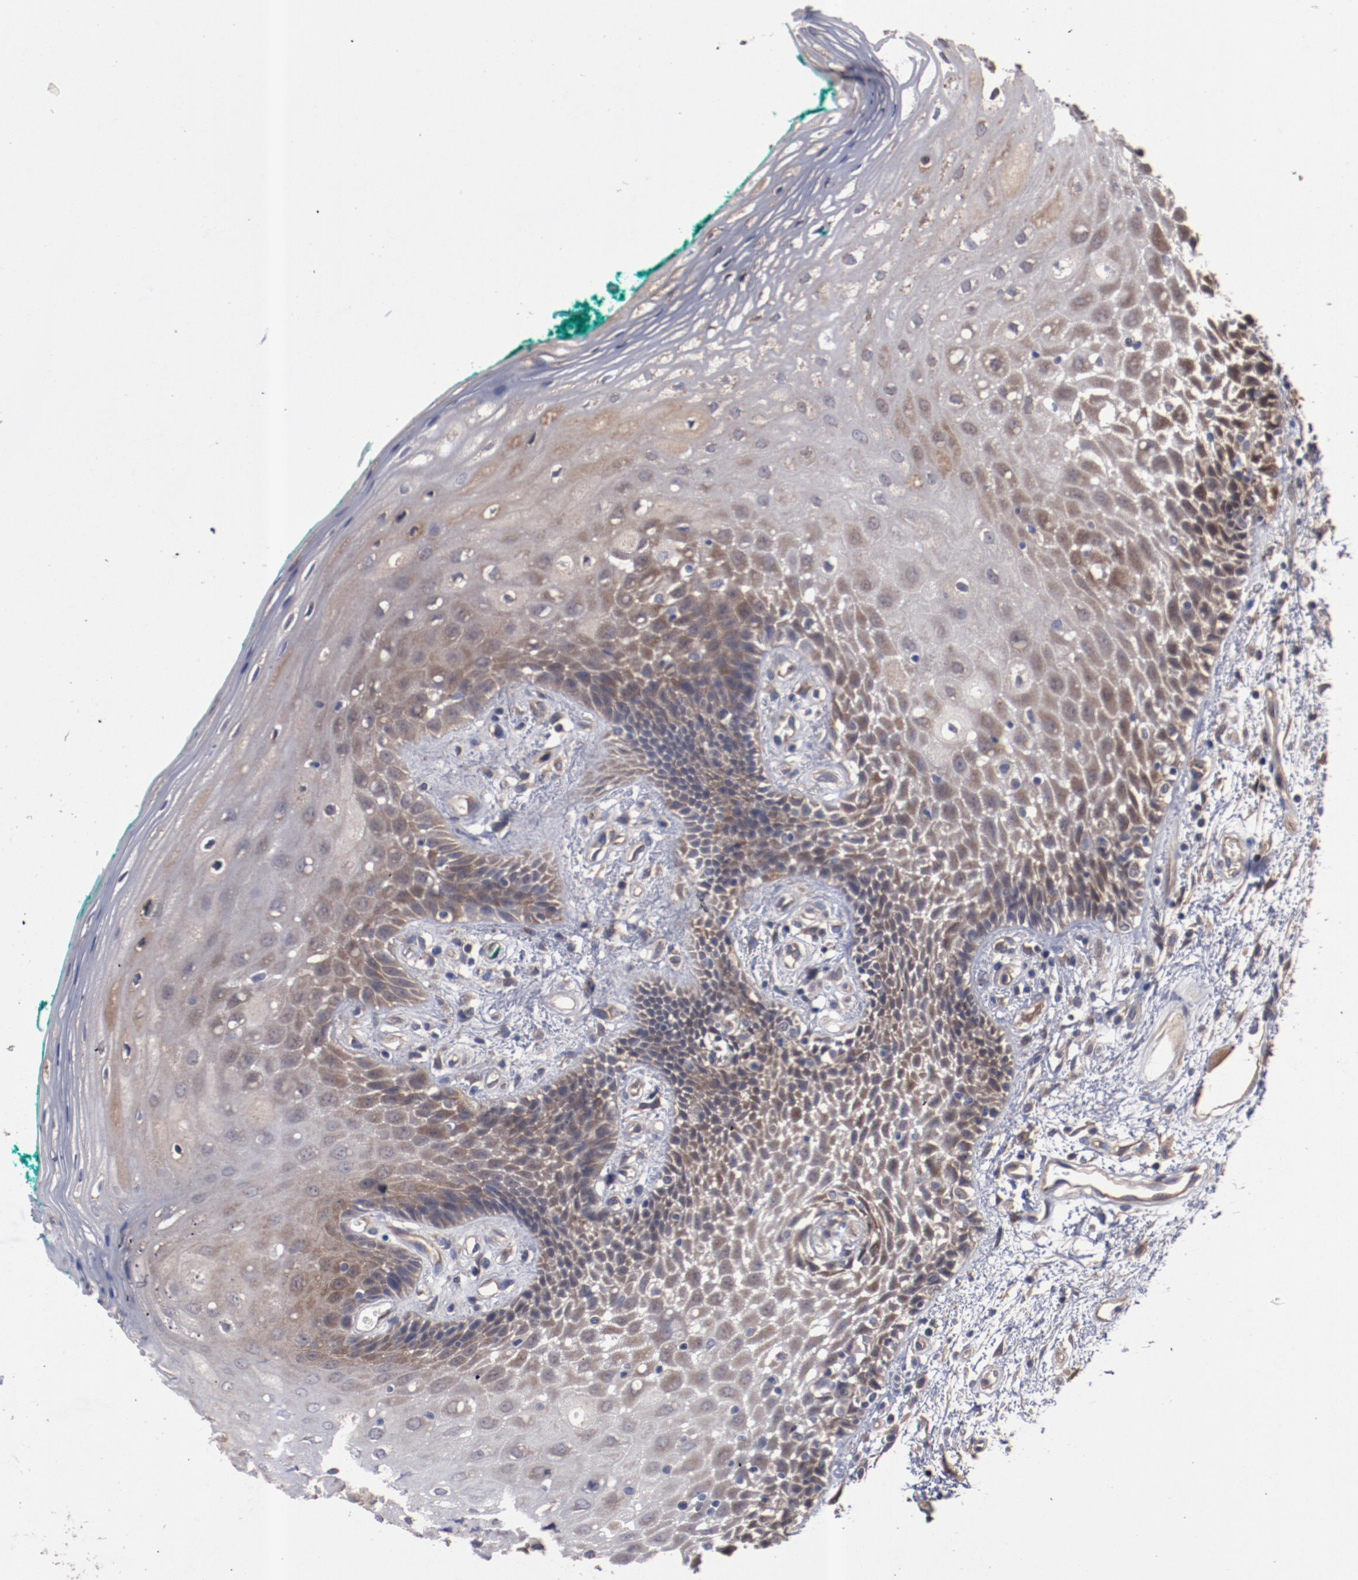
{"staining": {"intensity": "weak", "quantity": "<25%", "location": "cytoplasmic/membranous"}, "tissue": "oral mucosa", "cell_type": "Squamous epithelial cells", "image_type": "normal", "snomed": [{"axis": "morphology", "description": "Normal tissue, NOS"}, {"axis": "morphology", "description": "Squamous cell carcinoma, NOS"}, {"axis": "topography", "description": "Skeletal muscle"}, {"axis": "topography", "description": "Oral tissue"}, {"axis": "topography", "description": "Head-Neck"}], "caption": "This is an immunohistochemistry (IHC) photomicrograph of normal human oral mucosa. There is no positivity in squamous epithelial cells.", "gene": "DNAAF2", "patient": {"sex": "female", "age": 84}}